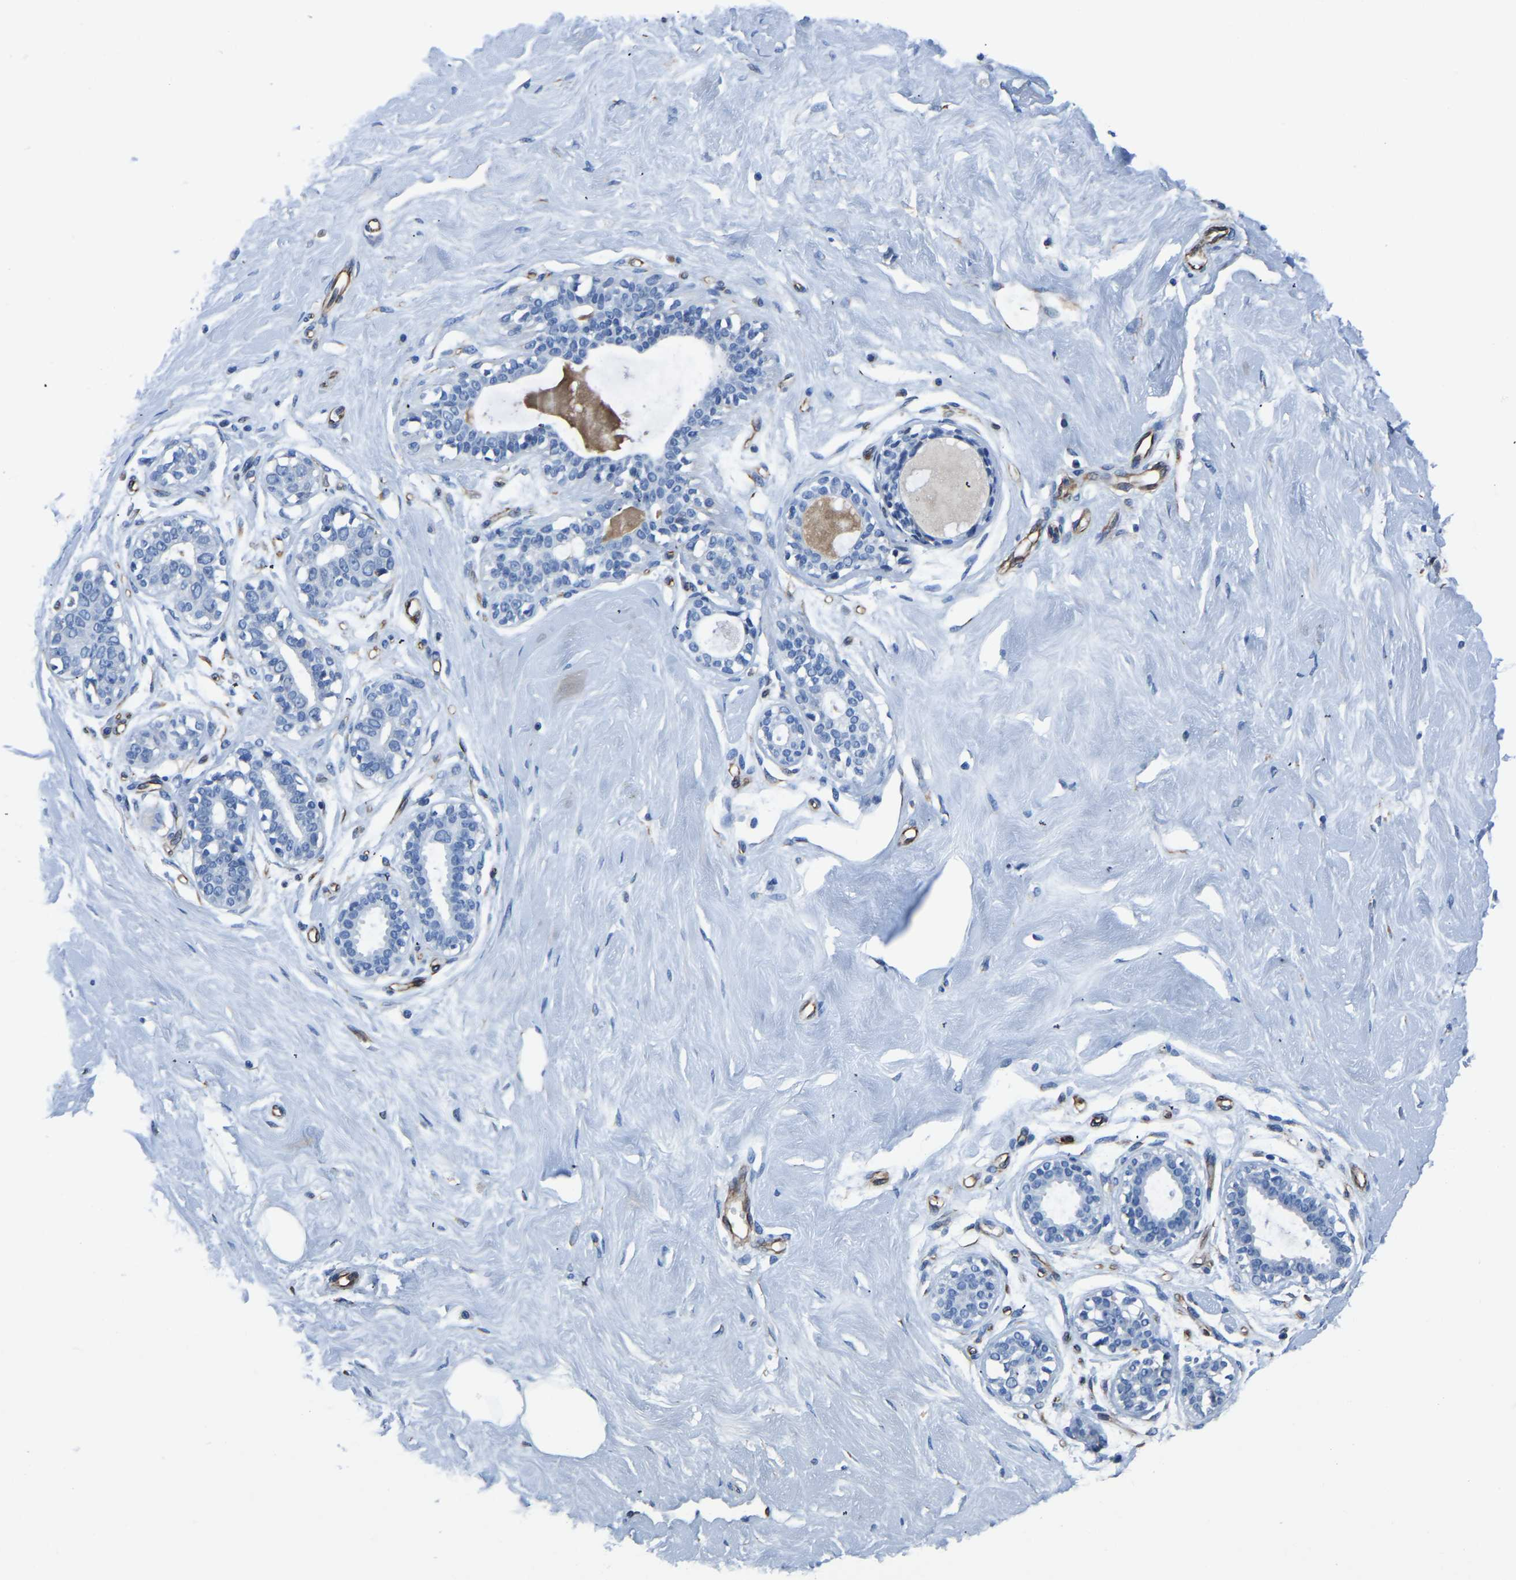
{"staining": {"intensity": "negative", "quantity": "none", "location": "none"}, "tissue": "breast", "cell_type": "Adipocytes", "image_type": "normal", "snomed": [{"axis": "morphology", "description": "Normal tissue, NOS"}, {"axis": "topography", "description": "Breast"}], "caption": "Protein analysis of normal breast shows no significant staining in adipocytes. (DAB immunohistochemistry visualized using brightfield microscopy, high magnification).", "gene": "MS4A3", "patient": {"sex": "female", "age": 23}}